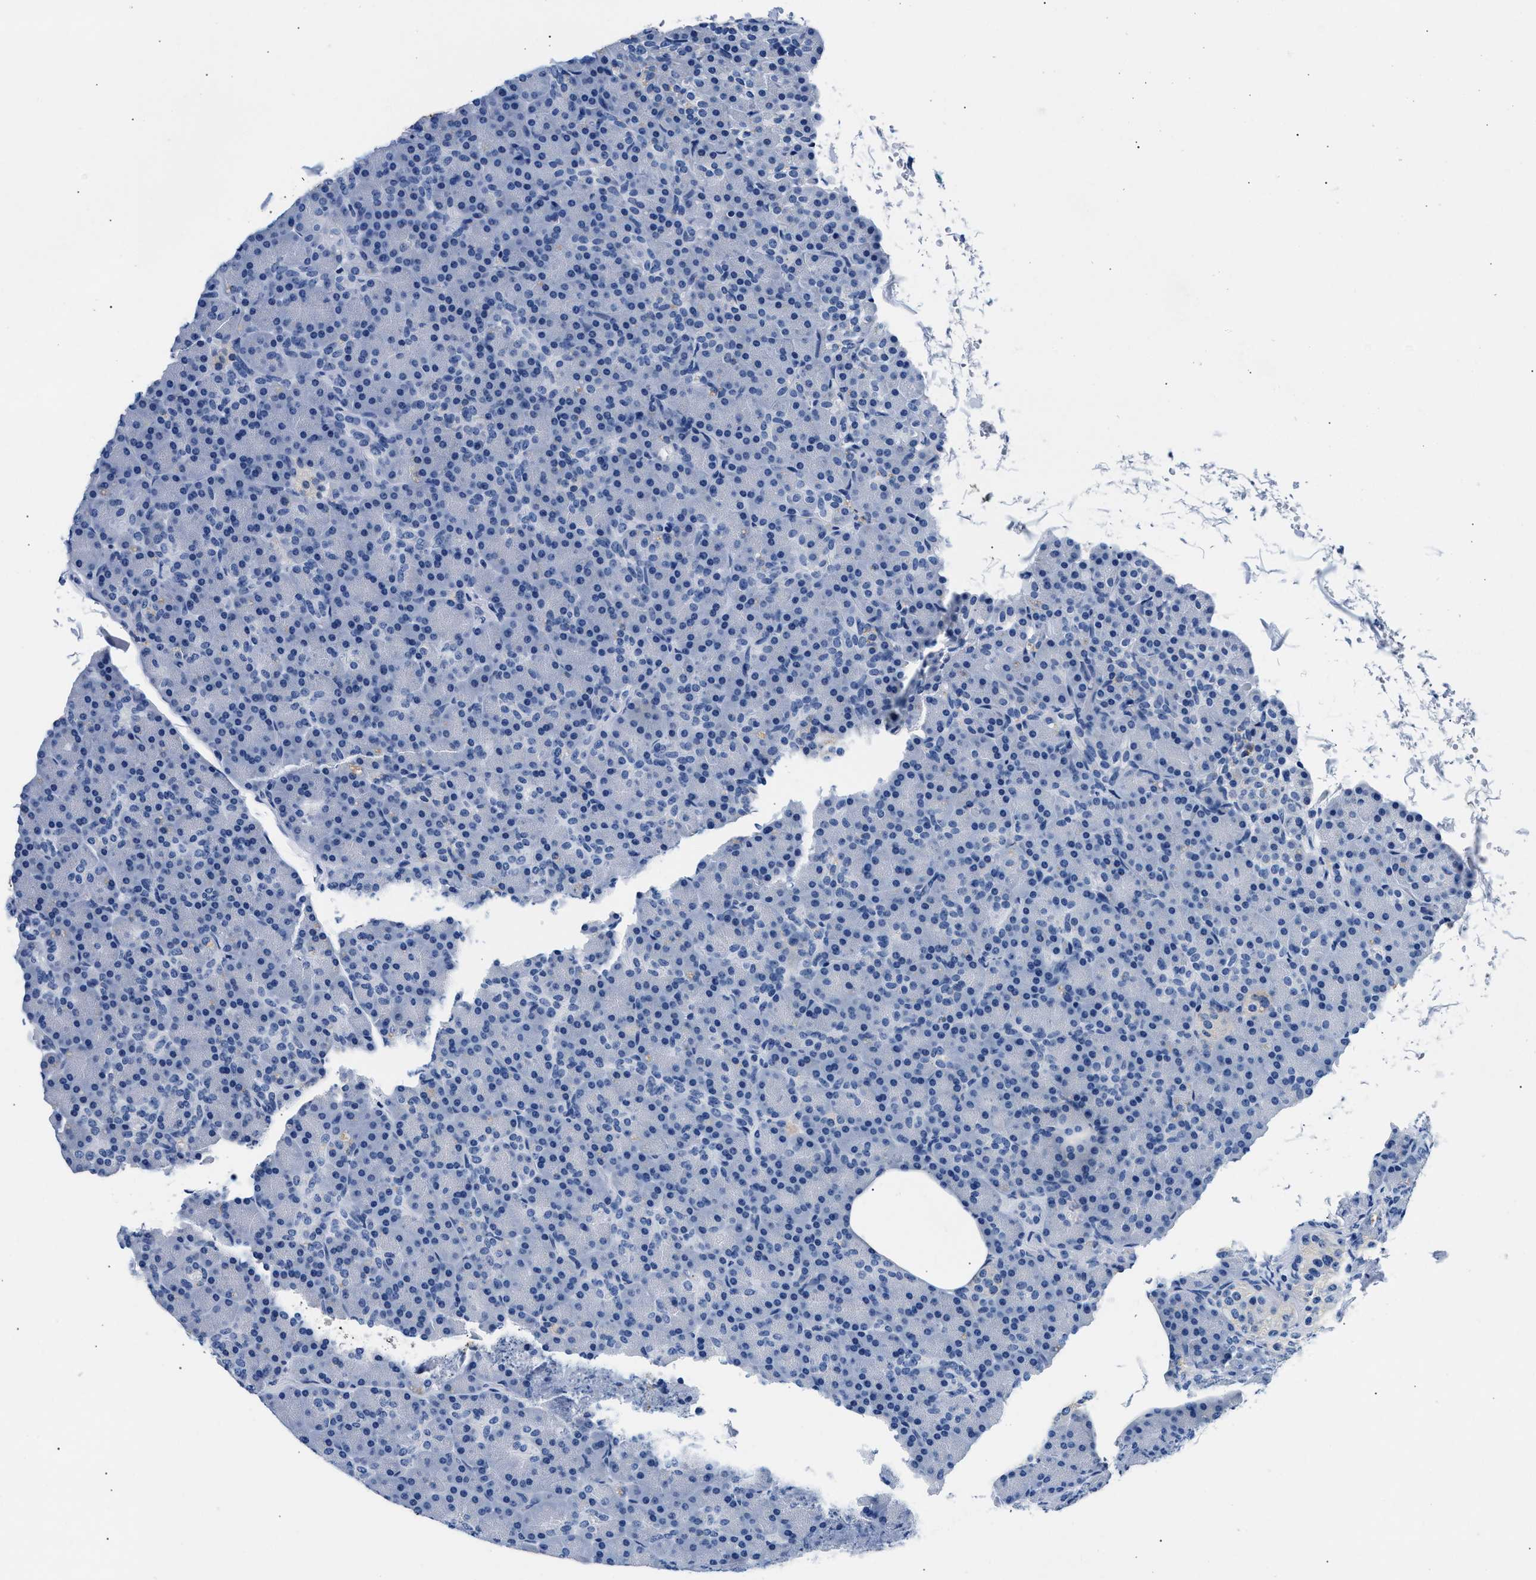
{"staining": {"intensity": "negative", "quantity": "none", "location": "none"}, "tissue": "pancreas", "cell_type": "Exocrine glandular cells", "image_type": "normal", "snomed": [{"axis": "morphology", "description": "Normal tissue, NOS"}, {"axis": "topography", "description": "Pancreas"}], "caption": "Protein analysis of benign pancreas displays no significant positivity in exocrine glandular cells. (DAB IHC visualized using brightfield microscopy, high magnification).", "gene": "TNR", "patient": {"sex": "female", "age": 43}}